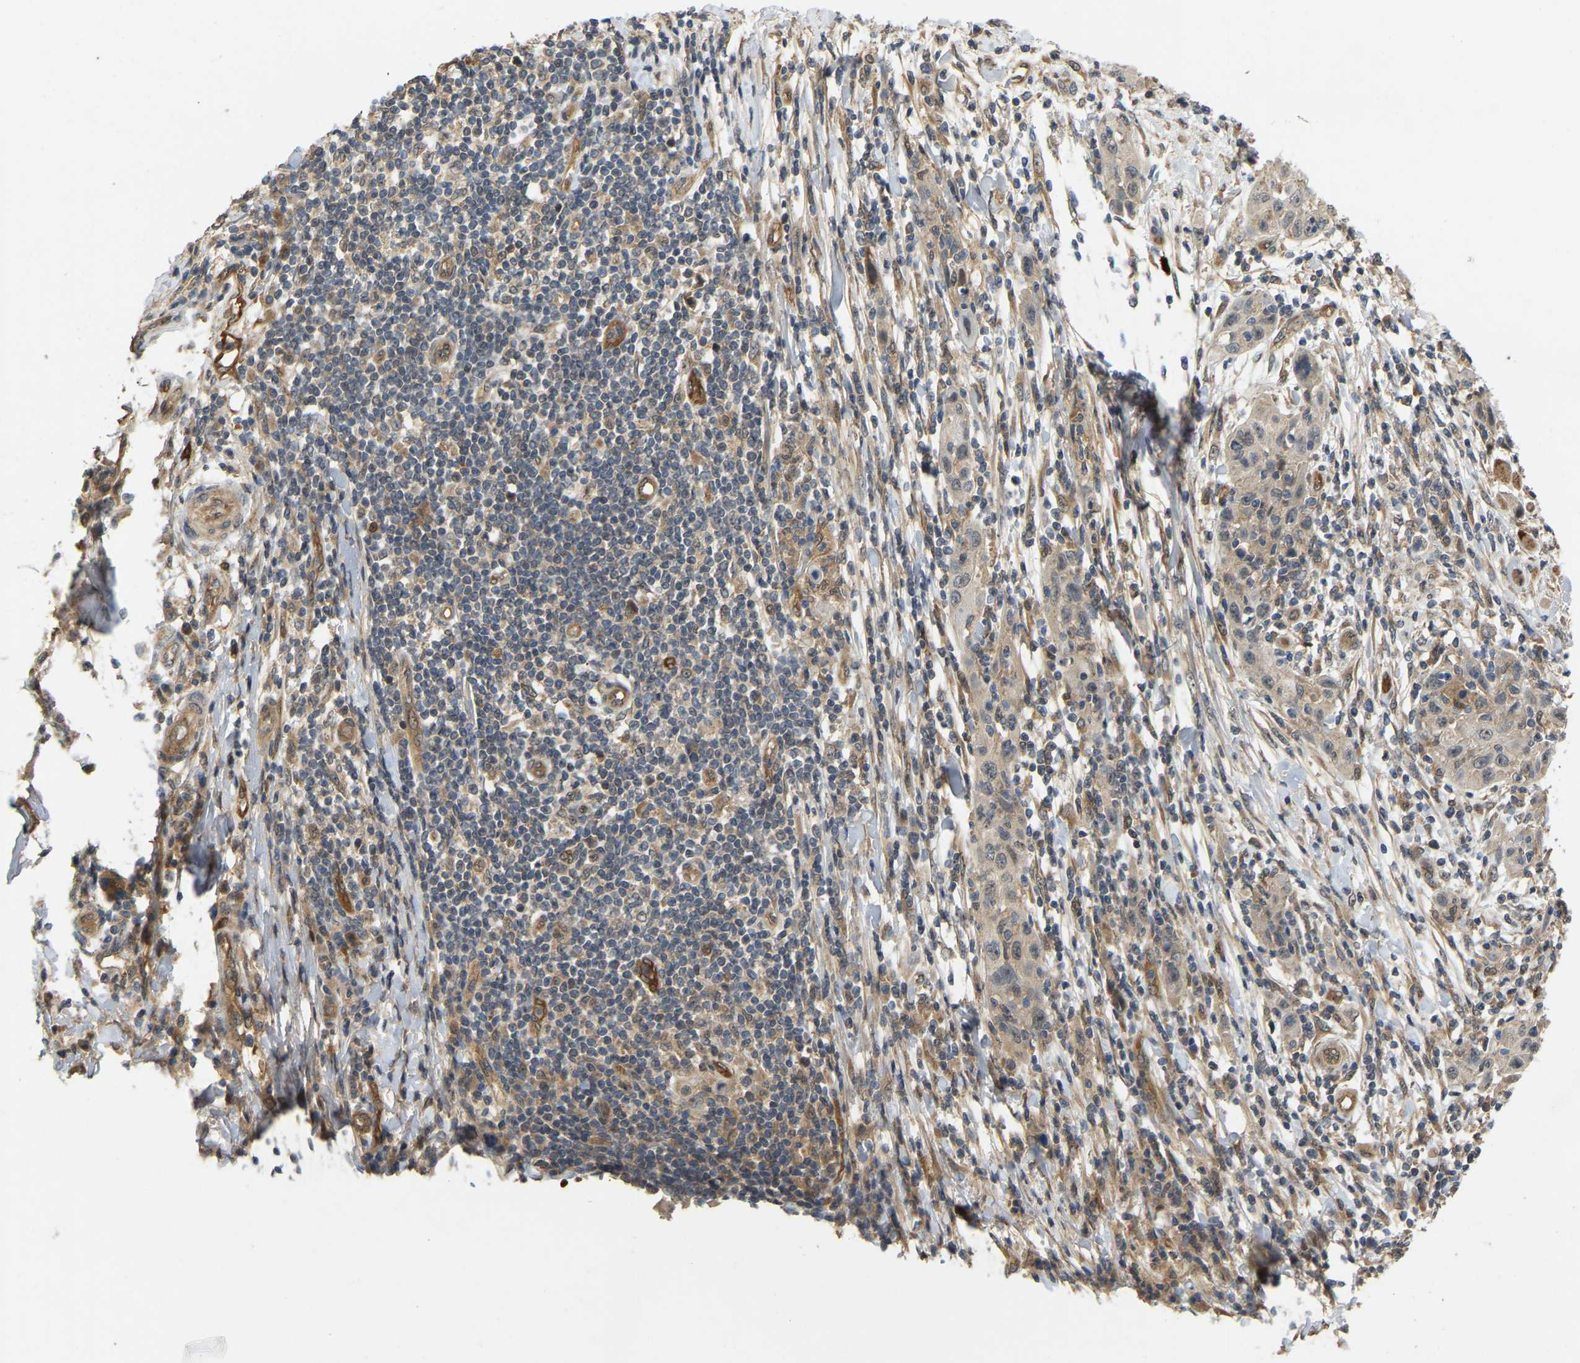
{"staining": {"intensity": "negative", "quantity": "none", "location": "none"}, "tissue": "skin cancer", "cell_type": "Tumor cells", "image_type": "cancer", "snomed": [{"axis": "morphology", "description": "Squamous cell carcinoma, NOS"}, {"axis": "topography", "description": "Skin"}], "caption": "Immunohistochemistry of human squamous cell carcinoma (skin) reveals no positivity in tumor cells.", "gene": "LIMK2", "patient": {"sex": "female", "age": 88}}